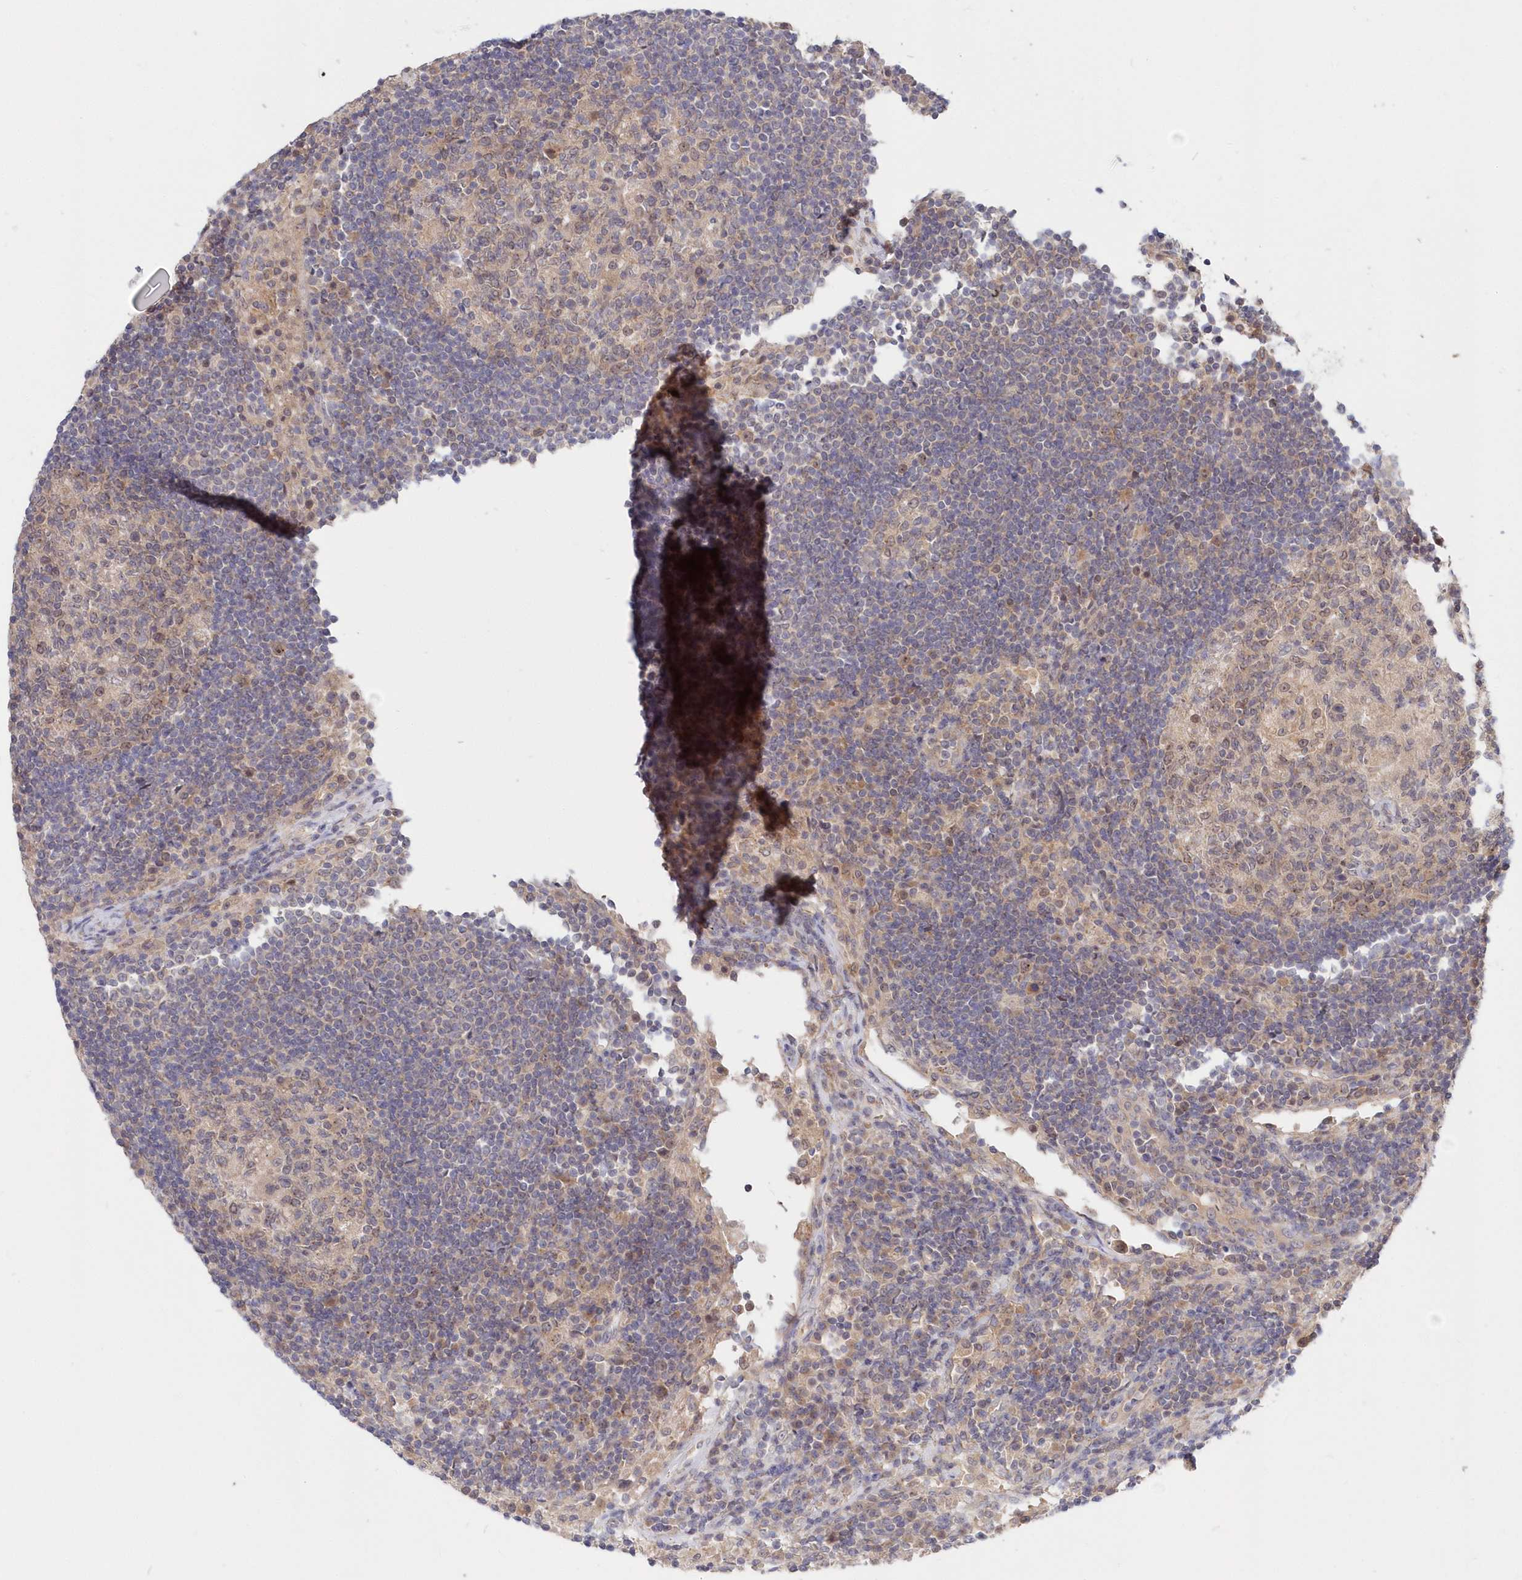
{"staining": {"intensity": "weak", "quantity": "25%-75%", "location": "cytoplasmic/membranous"}, "tissue": "lymph node", "cell_type": "Germinal center cells", "image_type": "normal", "snomed": [{"axis": "morphology", "description": "Normal tissue, NOS"}, {"axis": "topography", "description": "Lymph node"}], "caption": "High-magnification brightfield microscopy of benign lymph node stained with DAB (3,3'-diaminobenzidine) (brown) and counterstained with hematoxylin (blue). germinal center cells exhibit weak cytoplasmic/membranous positivity is seen in approximately25%-75% of cells.", "gene": "KATNA1", "patient": {"sex": "female", "age": 53}}